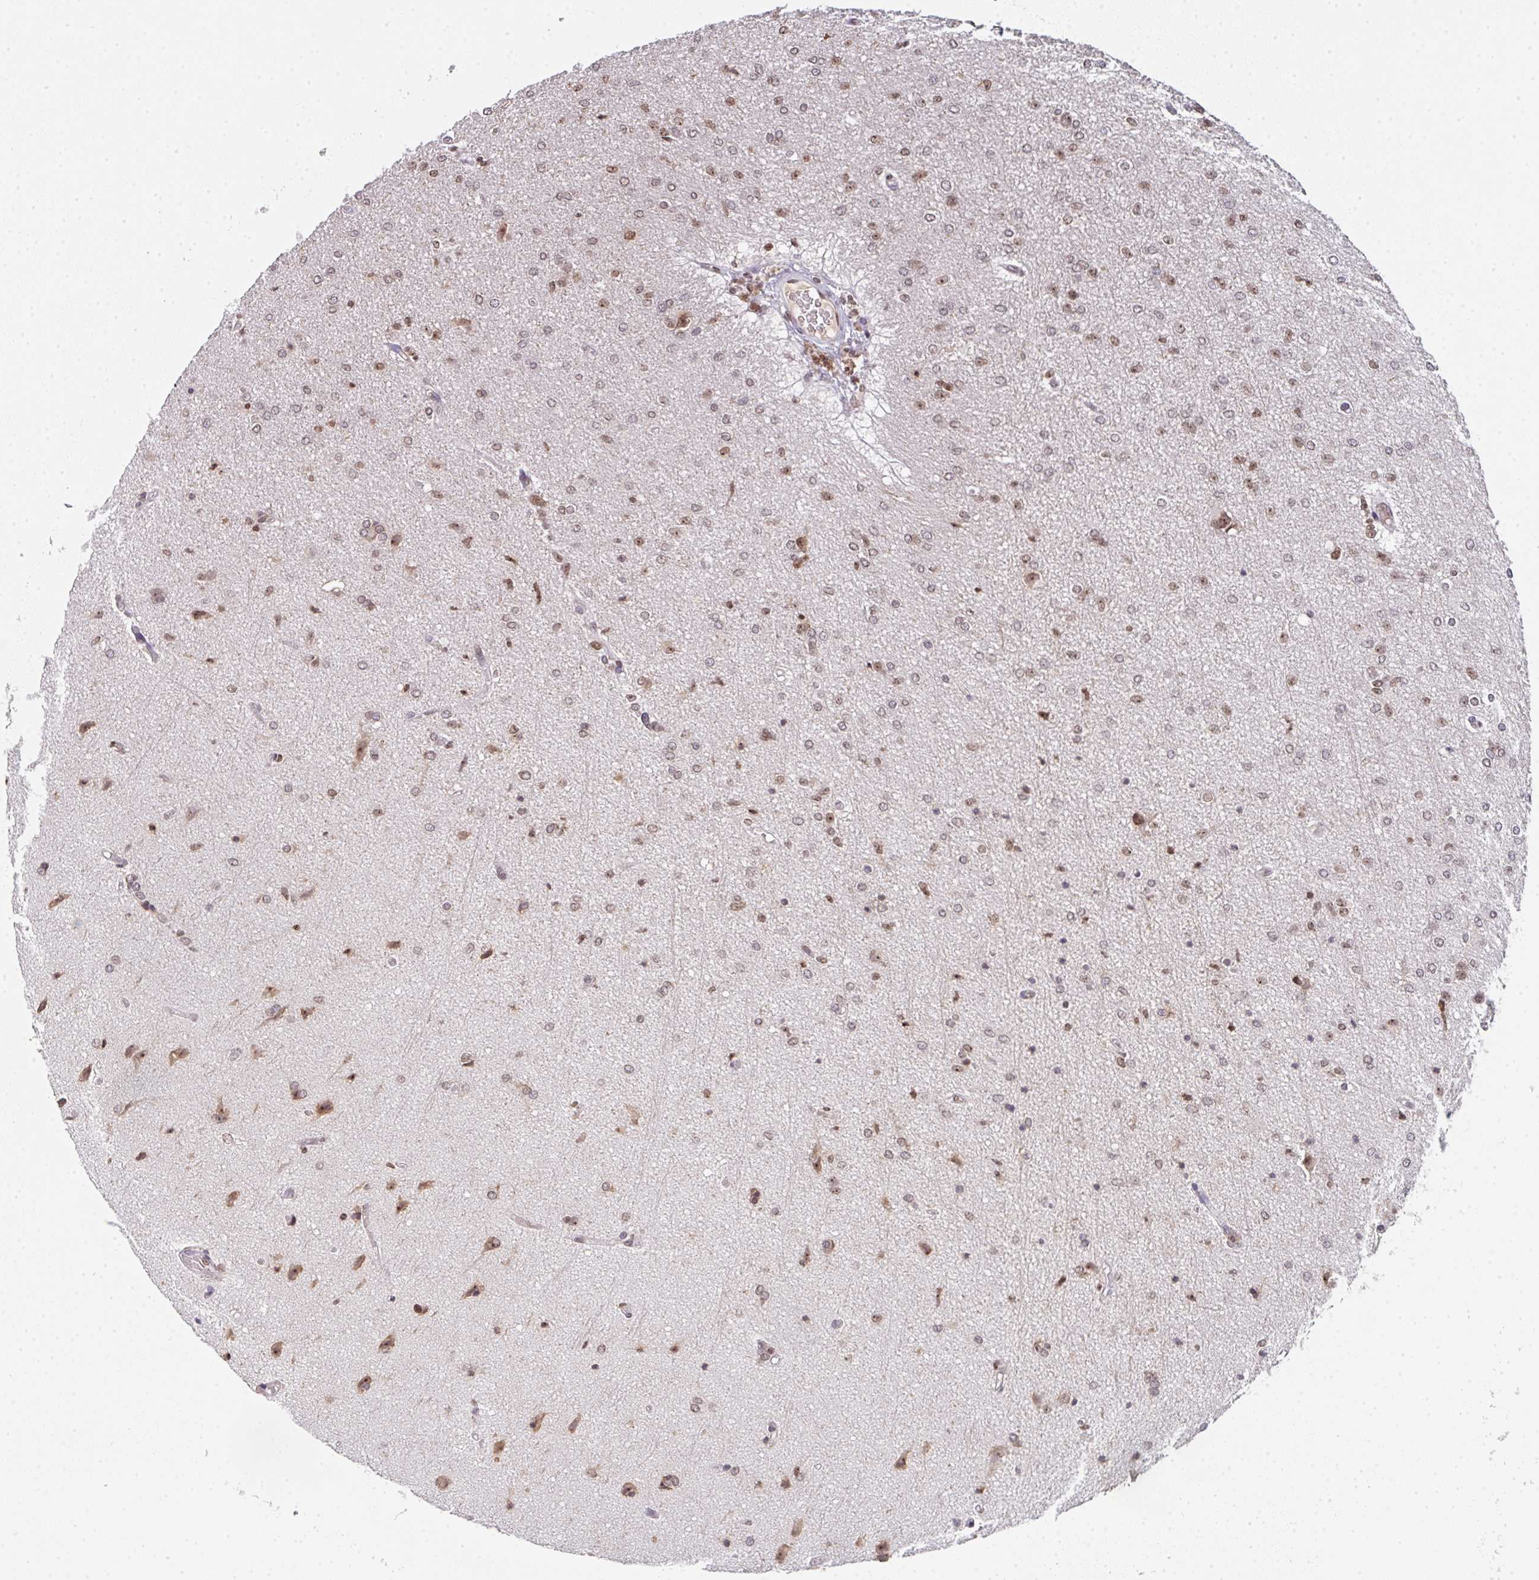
{"staining": {"intensity": "weak", "quantity": ">75%", "location": "nuclear"}, "tissue": "glioma", "cell_type": "Tumor cells", "image_type": "cancer", "snomed": [{"axis": "morphology", "description": "Glioma, malignant, Low grade"}, {"axis": "topography", "description": "Brain"}], "caption": "Glioma stained for a protein demonstrates weak nuclear positivity in tumor cells.", "gene": "DKC1", "patient": {"sex": "male", "age": 26}}